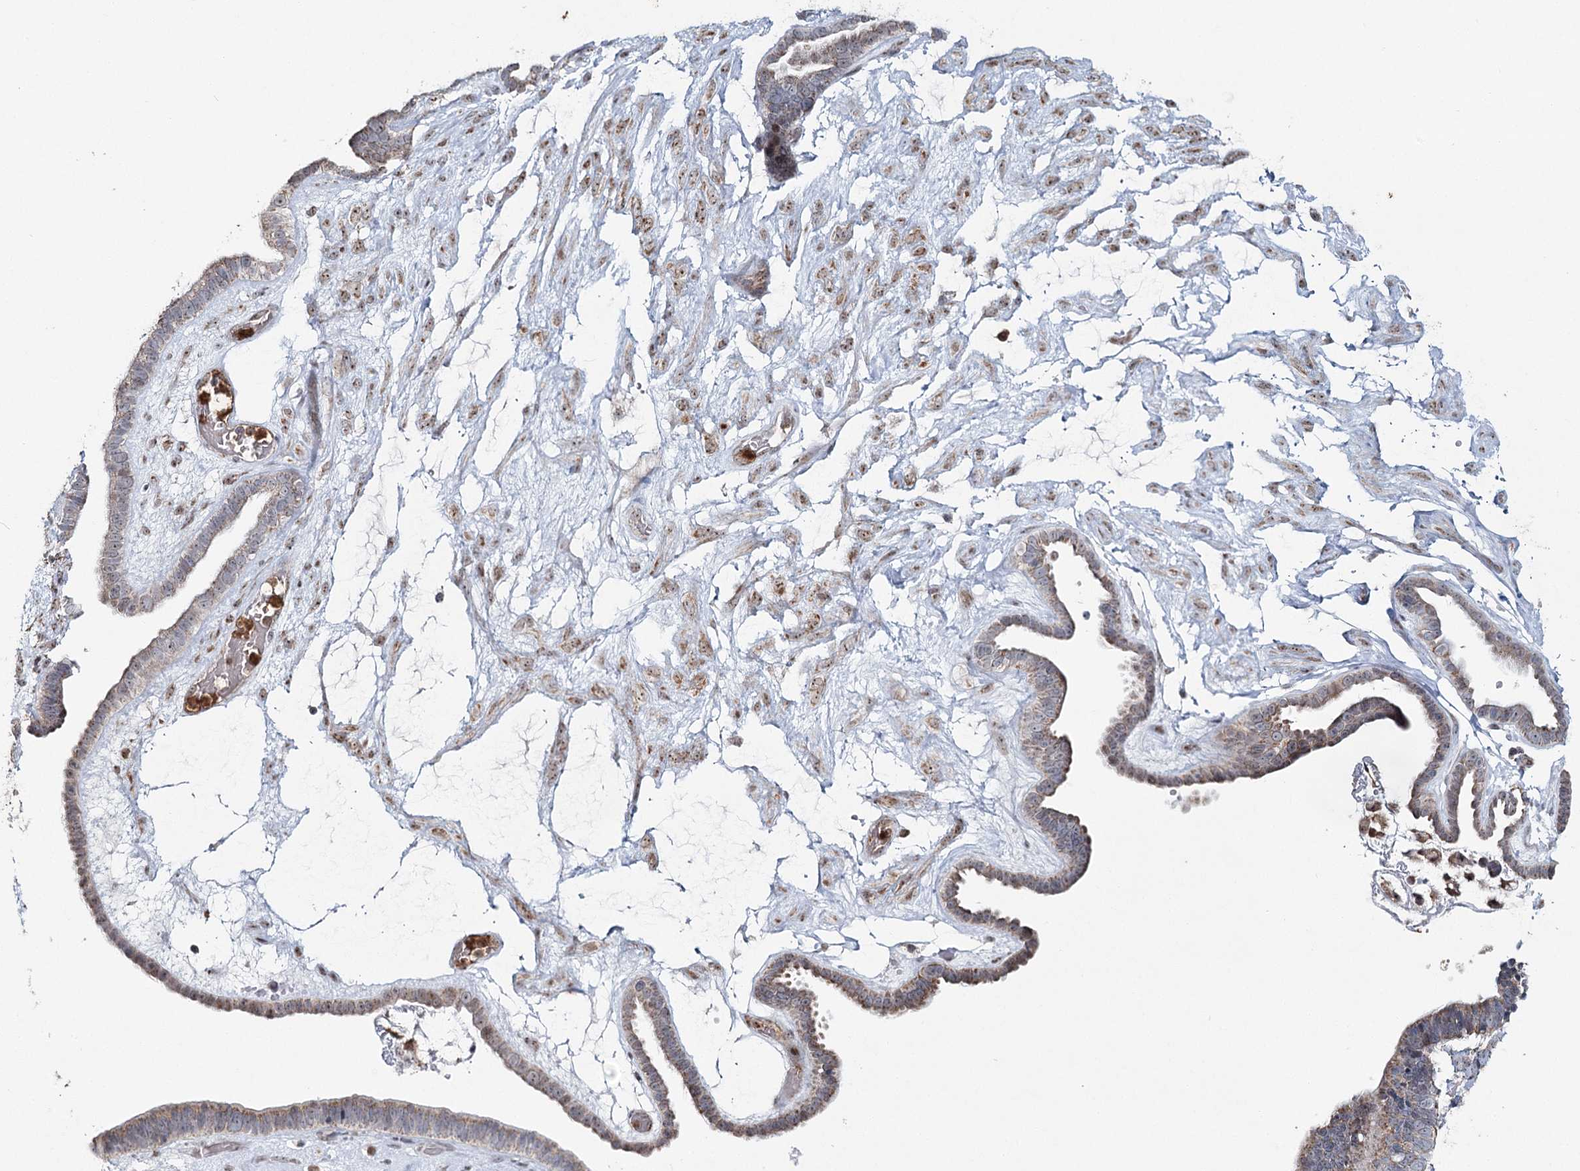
{"staining": {"intensity": "moderate", "quantity": "<25%", "location": "cytoplasmic/membranous"}, "tissue": "ovarian cancer", "cell_type": "Tumor cells", "image_type": "cancer", "snomed": [{"axis": "morphology", "description": "Cystadenocarcinoma, serous, NOS"}, {"axis": "topography", "description": "Ovary"}], "caption": "Immunohistochemical staining of human serous cystadenocarcinoma (ovarian) exhibits moderate cytoplasmic/membranous protein expression in about <25% of tumor cells.", "gene": "ATAD1", "patient": {"sex": "female", "age": 56}}